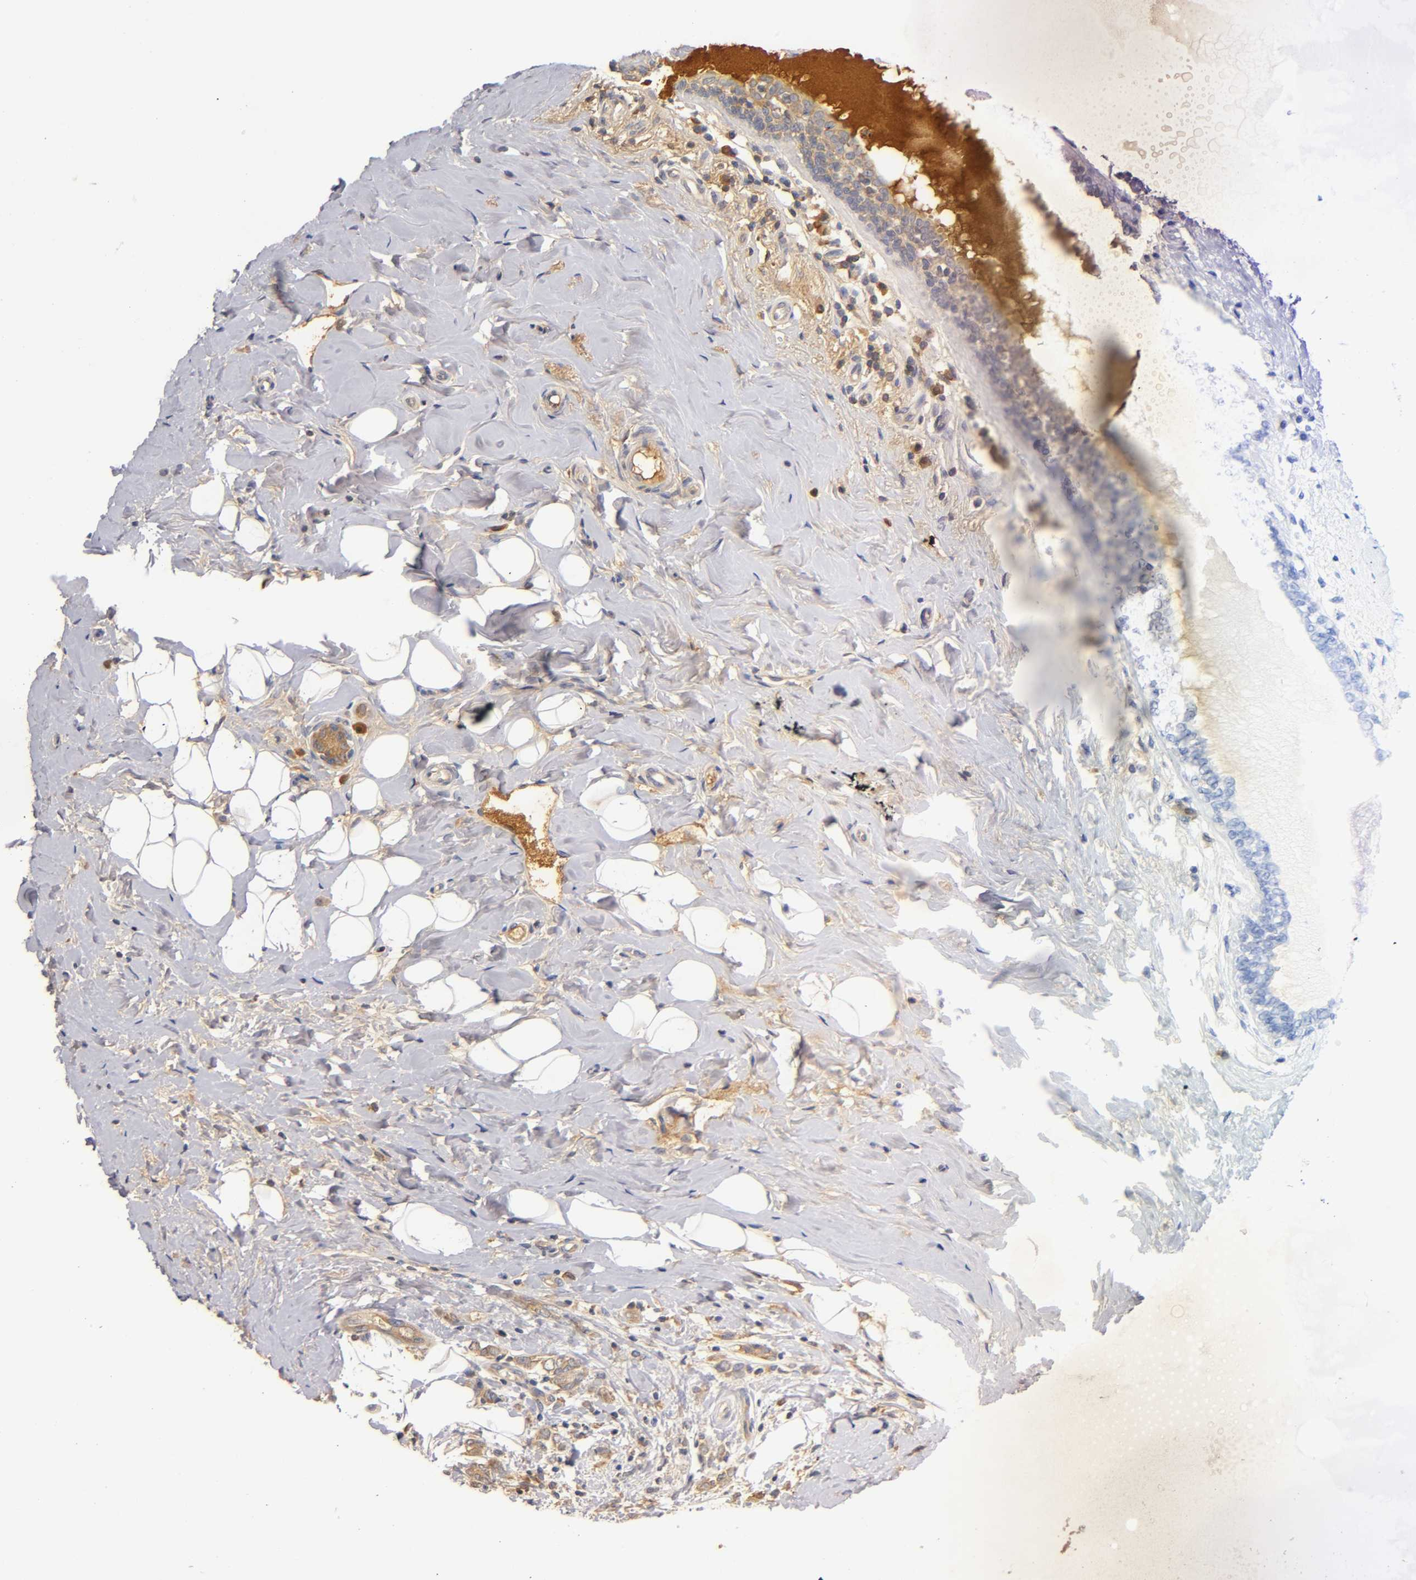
{"staining": {"intensity": "moderate", "quantity": ">75%", "location": "cytoplasmic/membranous"}, "tissue": "breast cancer", "cell_type": "Tumor cells", "image_type": "cancer", "snomed": [{"axis": "morphology", "description": "Normal tissue, NOS"}, {"axis": "morphology", "description": "Lobular carcinoma"}, {"axis": "topography", "description": "Breast"}], "caption": "This histopathology image demonstrates IHC staining of human breast cancer, with medium moderate cytoplasmic/membranous expression in approximately >75% of tumor cells.", "gene": "RPS29", "patient": {"sex": "female", "age": 47}}